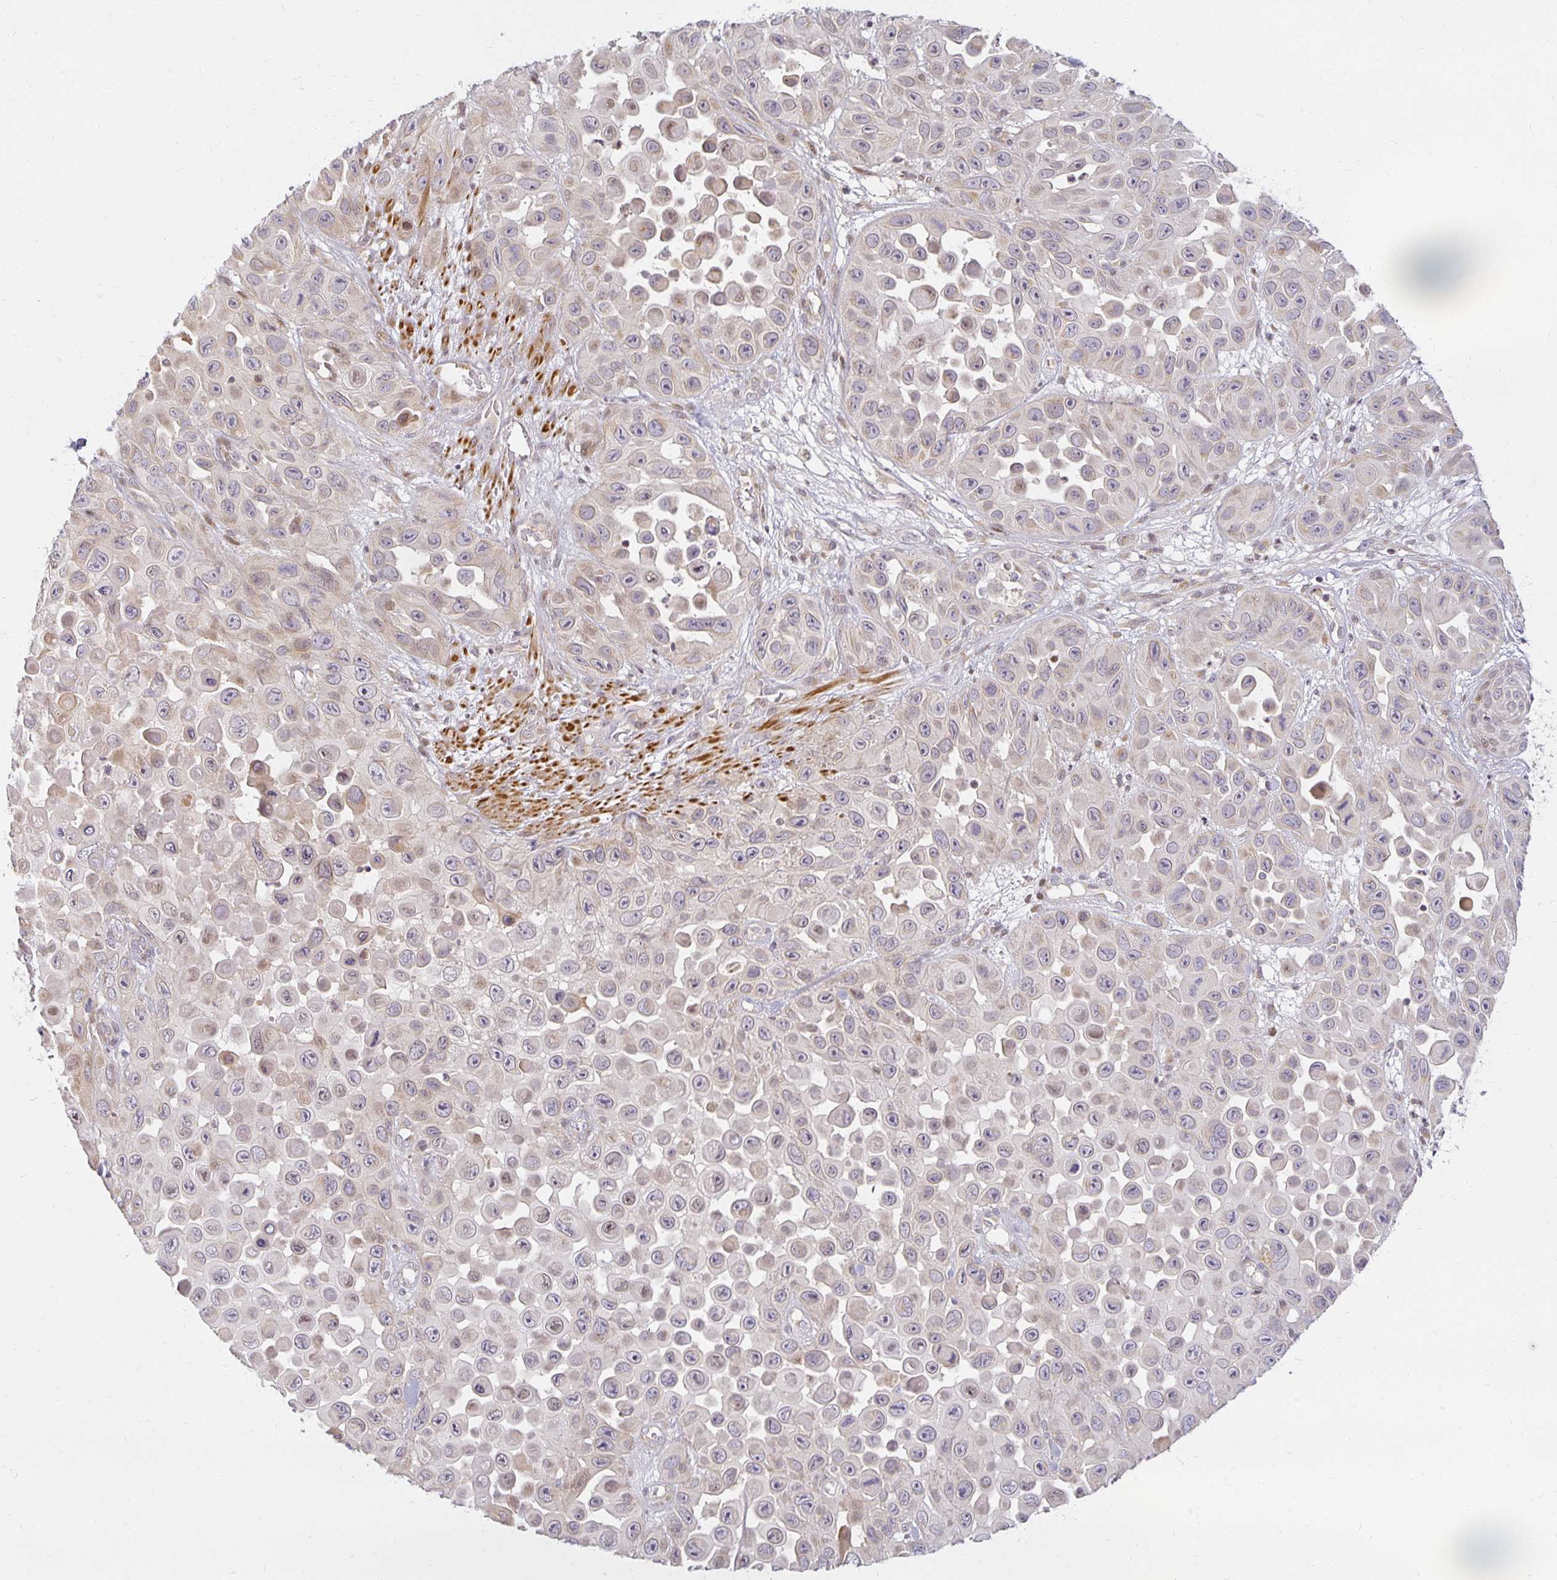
{"staining": {"intensity": "negative", "quantity": "none", "location": "none"}, "tissue": "skin cancer", "cell_type": "Tumor cells", "image_type": "cancer", "snomed": [{"axis": "morphology", "description": "Squamous cell carcinoma, NOS"}, {"axis": "topography", "description": "Skin"}], "caption": "Photomicrograph shows no significant protein positivity in tumor cells of skin squamous cell carcinoma.", "gene": "EHF", "patient": {"sex": "male", "age": 81}}